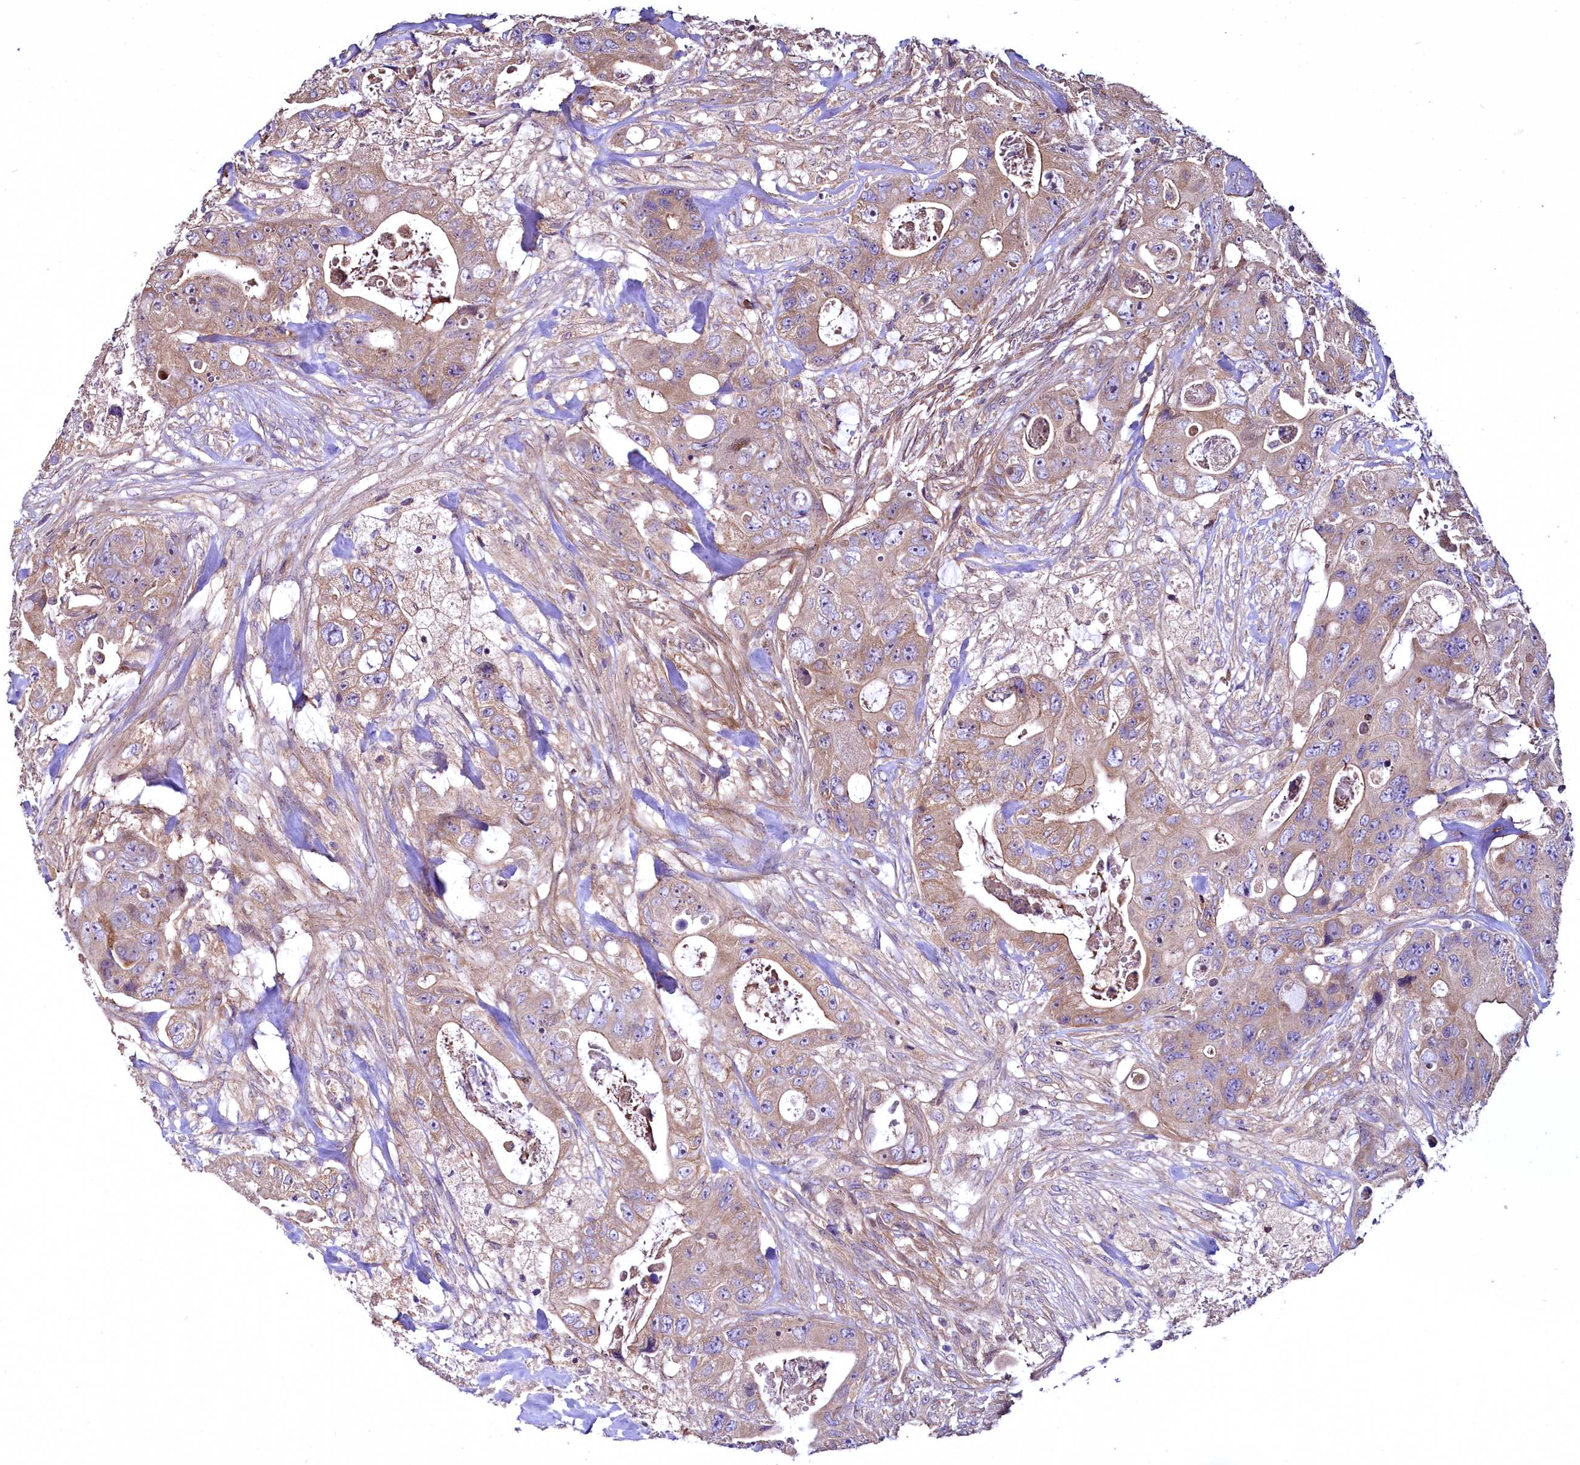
{"staining": {"intensity": "moderate", "quantity": ">75%", "location": "cytoplasmic/membranous"}, "tissue": "colorectal cancer", "cell_type": "Tumor cells", "image_type": "cancer", "snomed": [{"axis": "morphology", "description": "Adenocarcinoma, NOS"}, {"axis": "topography", "description": "Colon"}], "caption": "This histopathology image displays immunohistochemistry staining of human colorectal adenocarcinoma, with medium moderate cytoplasmic/membranous staining in about >75% of tumor cells.", "gene": "TBCEL", "patient": {"sex": "female", "age": 46}}